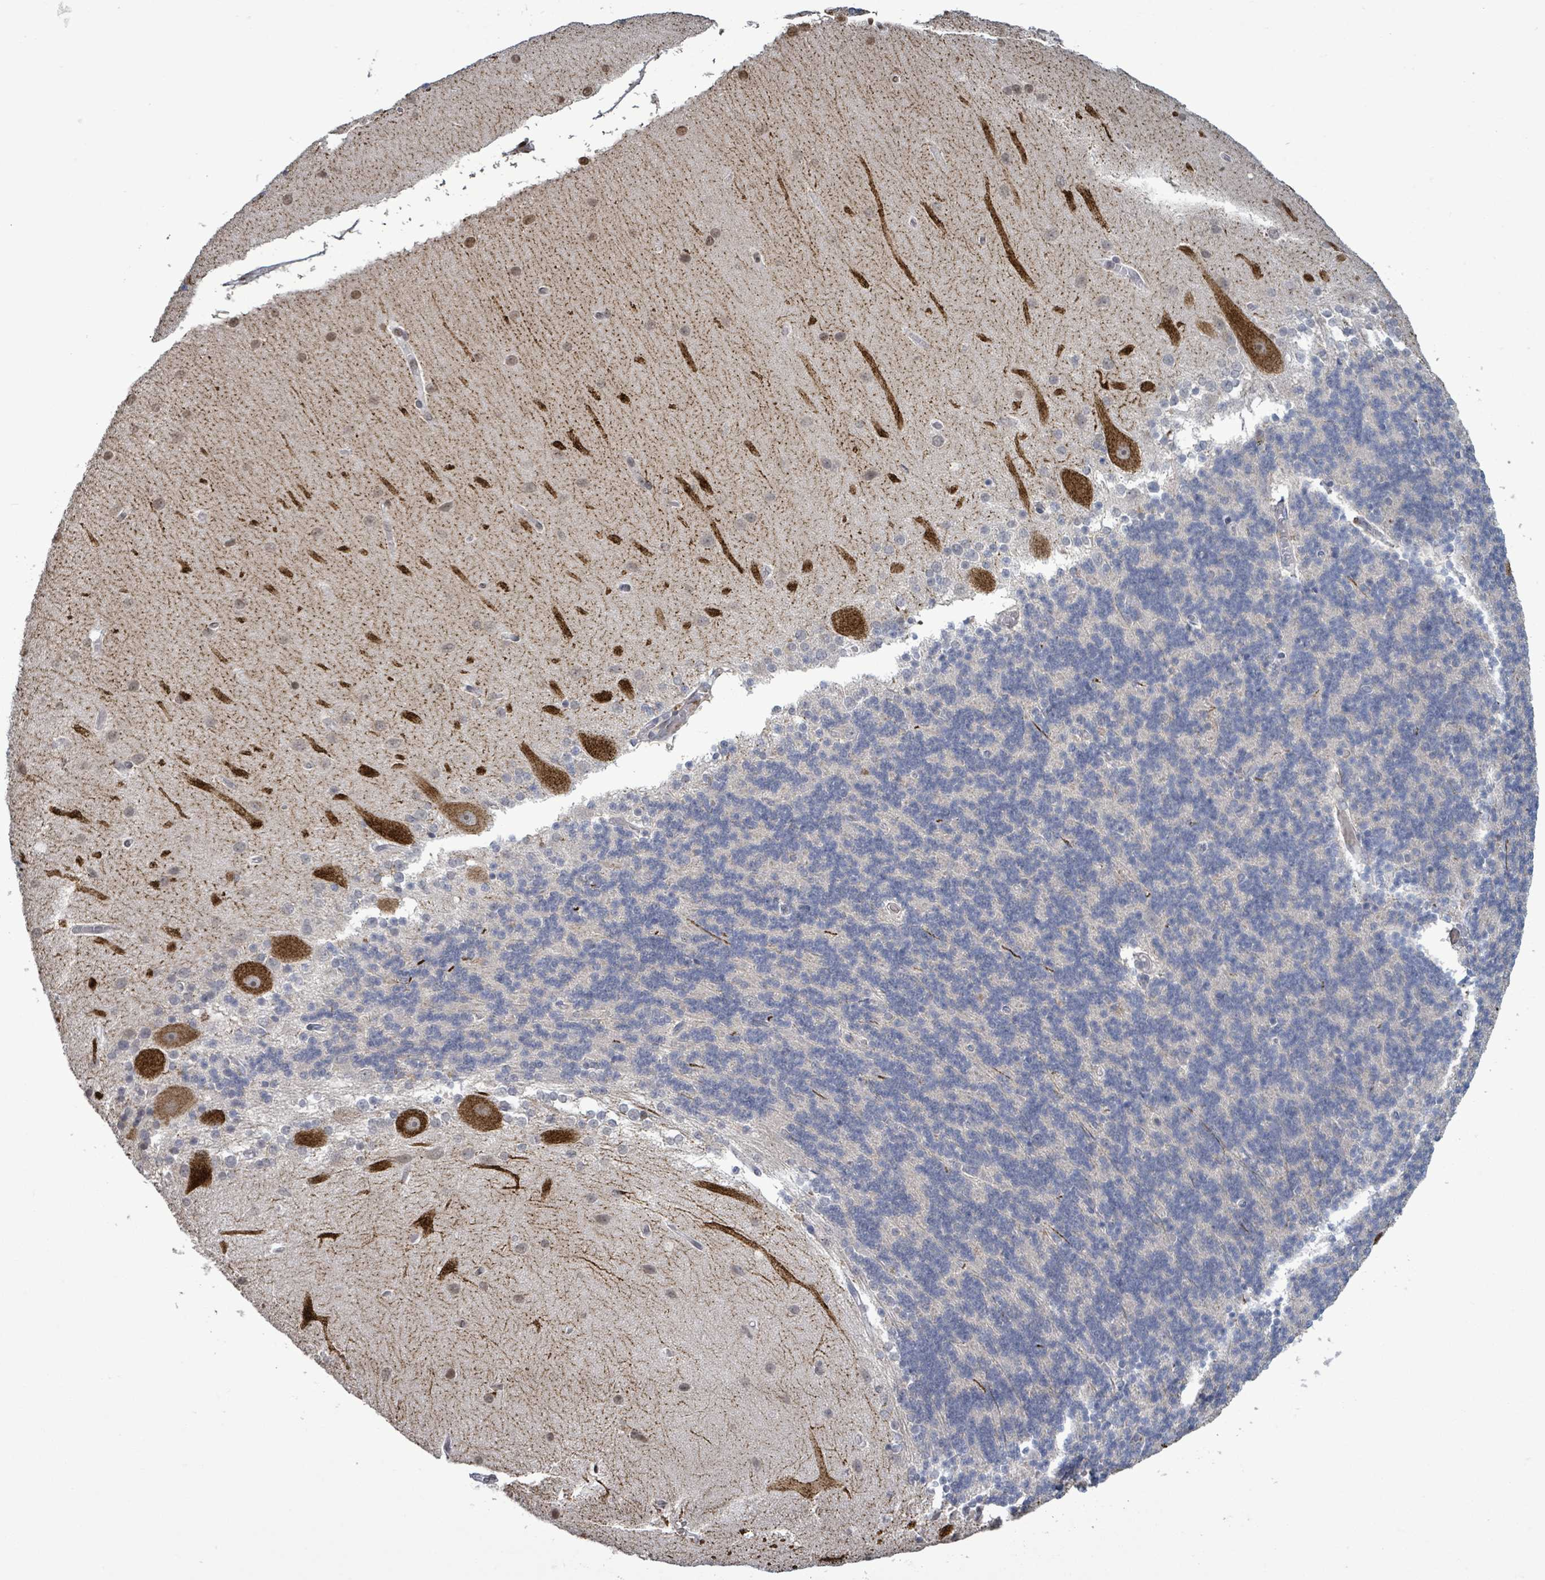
{"staining": {"intensity": "negative", "quantity": "none", "location": "none"}, "tissue": "cerebellum", "cell_type": "Cells in granular layer", "image_type": "normal", "snomed": [{"axis": "morphology", "description": "Normal tissue, NOS"}, {"axis": "topography", "description": "Cerebellum"}], "caption": "Benign cerebellum was stained to show a protein in brown. There is no significant positivity in cells in granular layer. The staining was performed using DAB to visualize the protein expression in brown, while the nuclei were stained in blue with hematoxylin (Magnification: 20x).", "gene": "AMMECR1", "patient": {"sex": "female", "age": 54}}